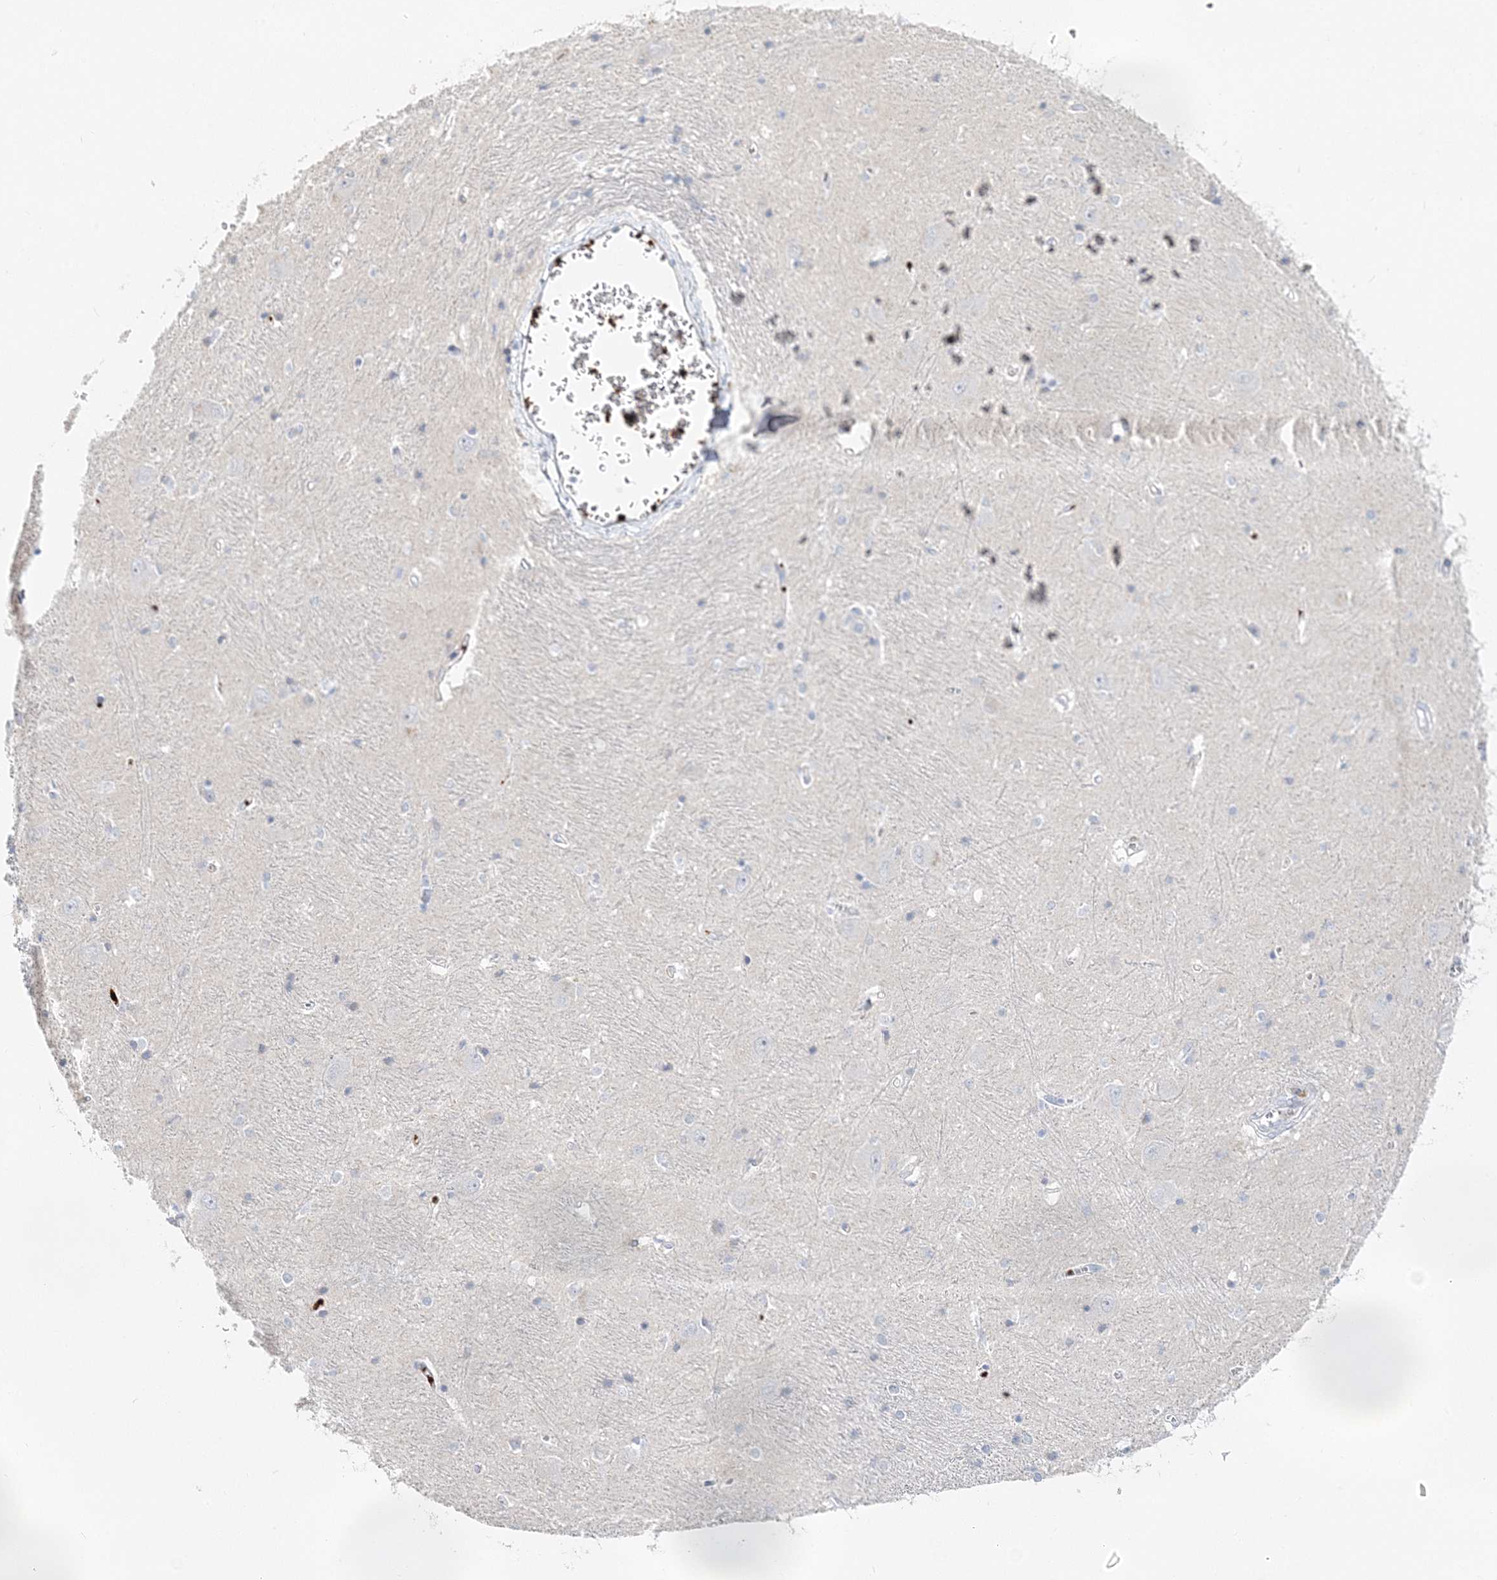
{"staining": {"intensity": "negative", "quantity": "none", "location": "none"}, "tissue": "caudate", "cell_type": "Glial cells", "image_type": "normal", "snomed": [{"axis": "morphology", "description": "Normal tissue, NOS"}, {"axis": "topography", "description": "Lateral ventricle wall"}], "caption": "High power microscopy histopathology image of an IHC histopathology image of benign caudate, revealing no significant expression in glial cells. (Stains: DAB immunohistochemistry with hematoxylin counter stain, Microscopy: brightfield microscopy at high magnification).", "gene": "MYOZ2", "patient": {"sex": "male", "age": 37}}